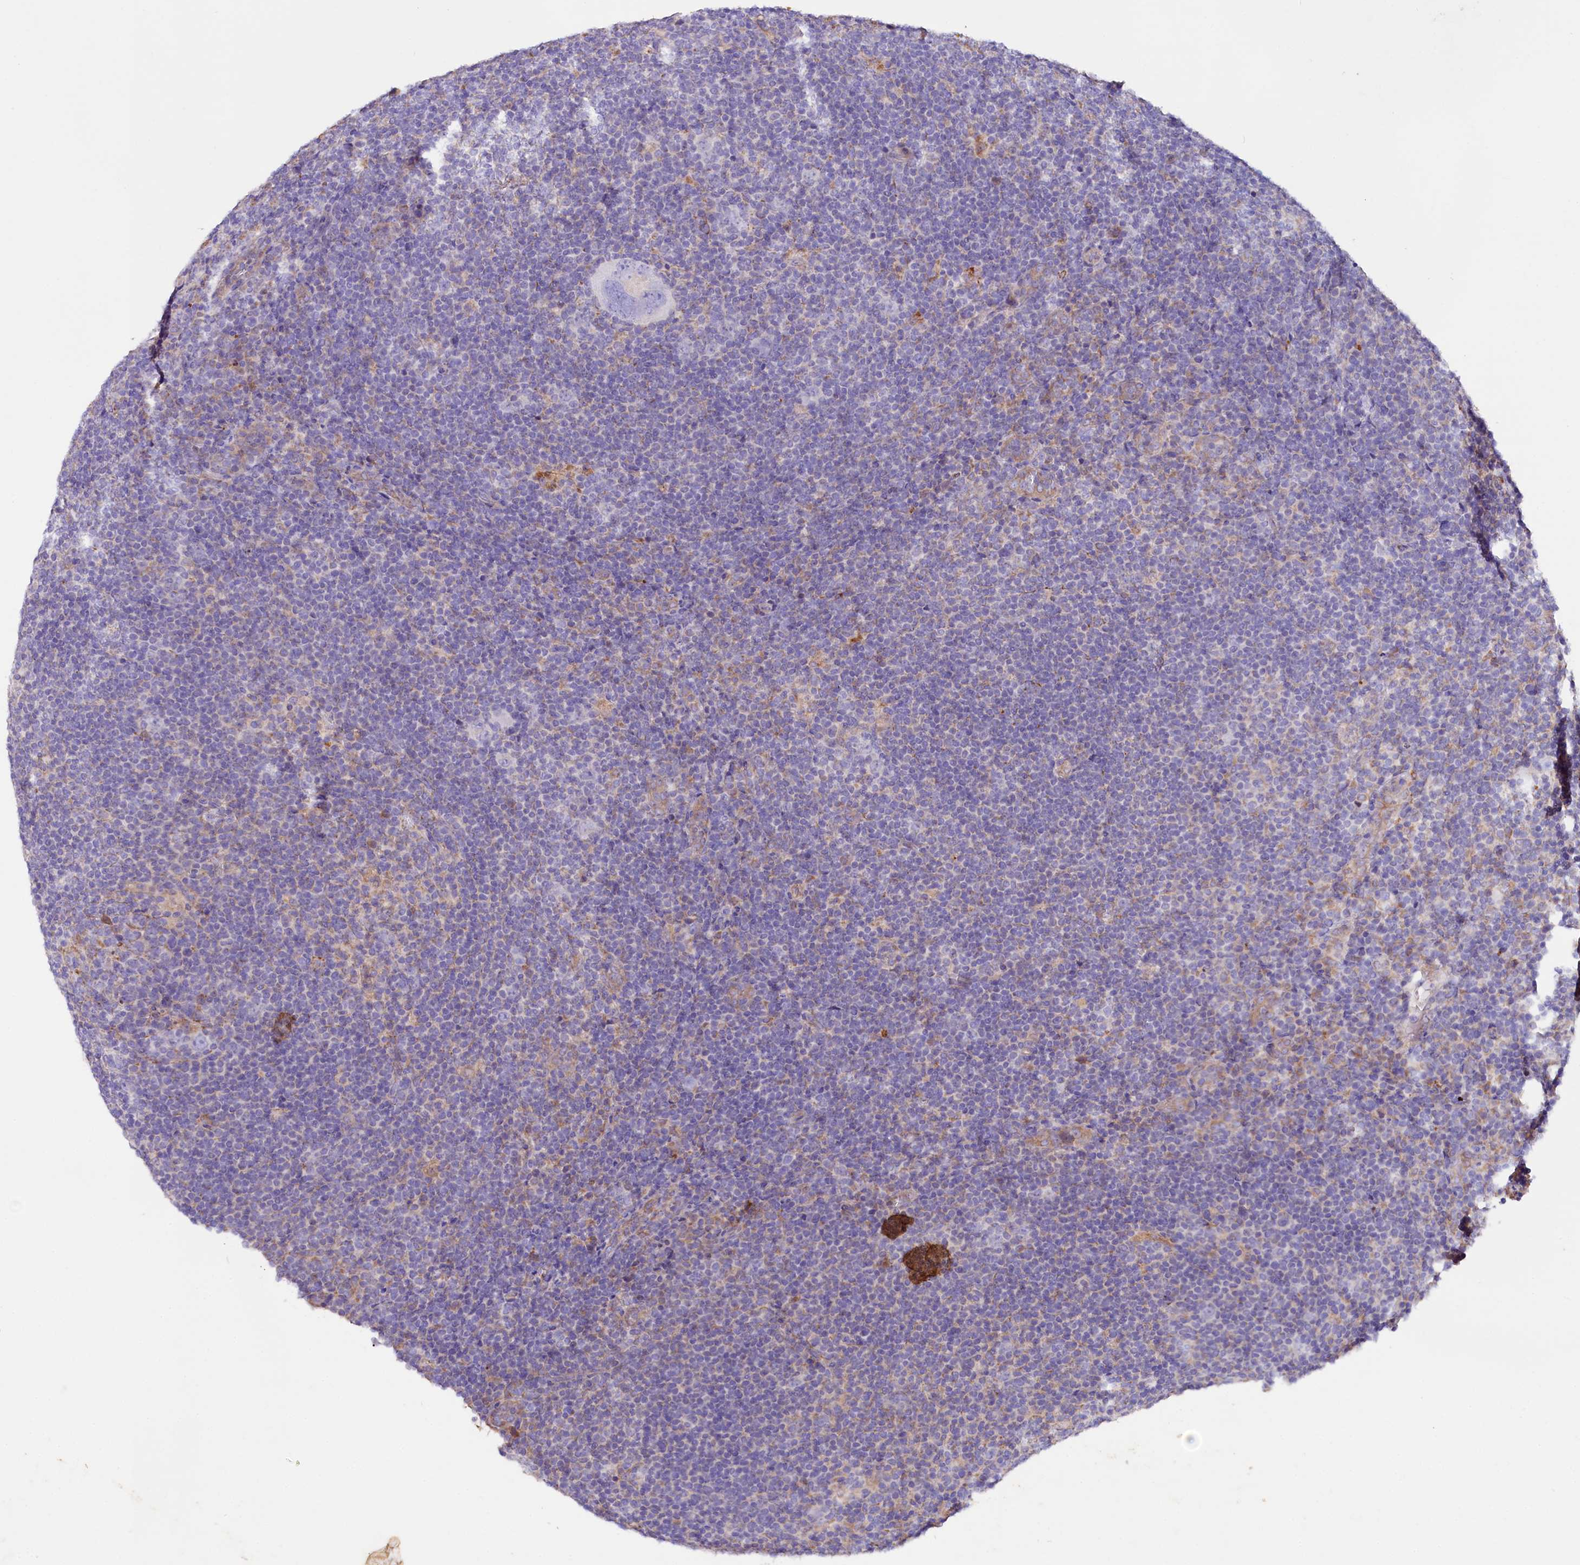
{"staining": {"intensity": "negative", "quantity": "none", "location": "none"}, "tissue": "lymphoma", "cell_type": "Tumor cells", "image_type": "cancer", "snomed": [{"axis": "morphology", "description": "Hodgkin's disease, NOS"}, {"axis": "topography", "description": "Lymph node"}], "caption": "High magnification brightfield microscopy of lymphoma stained with DAB (brown) and counterstained with hematoxylin (blue): tumor cells show no significant staining.", "gene": "SACM1L", "patient": {"sex": "female", "age": 57}}